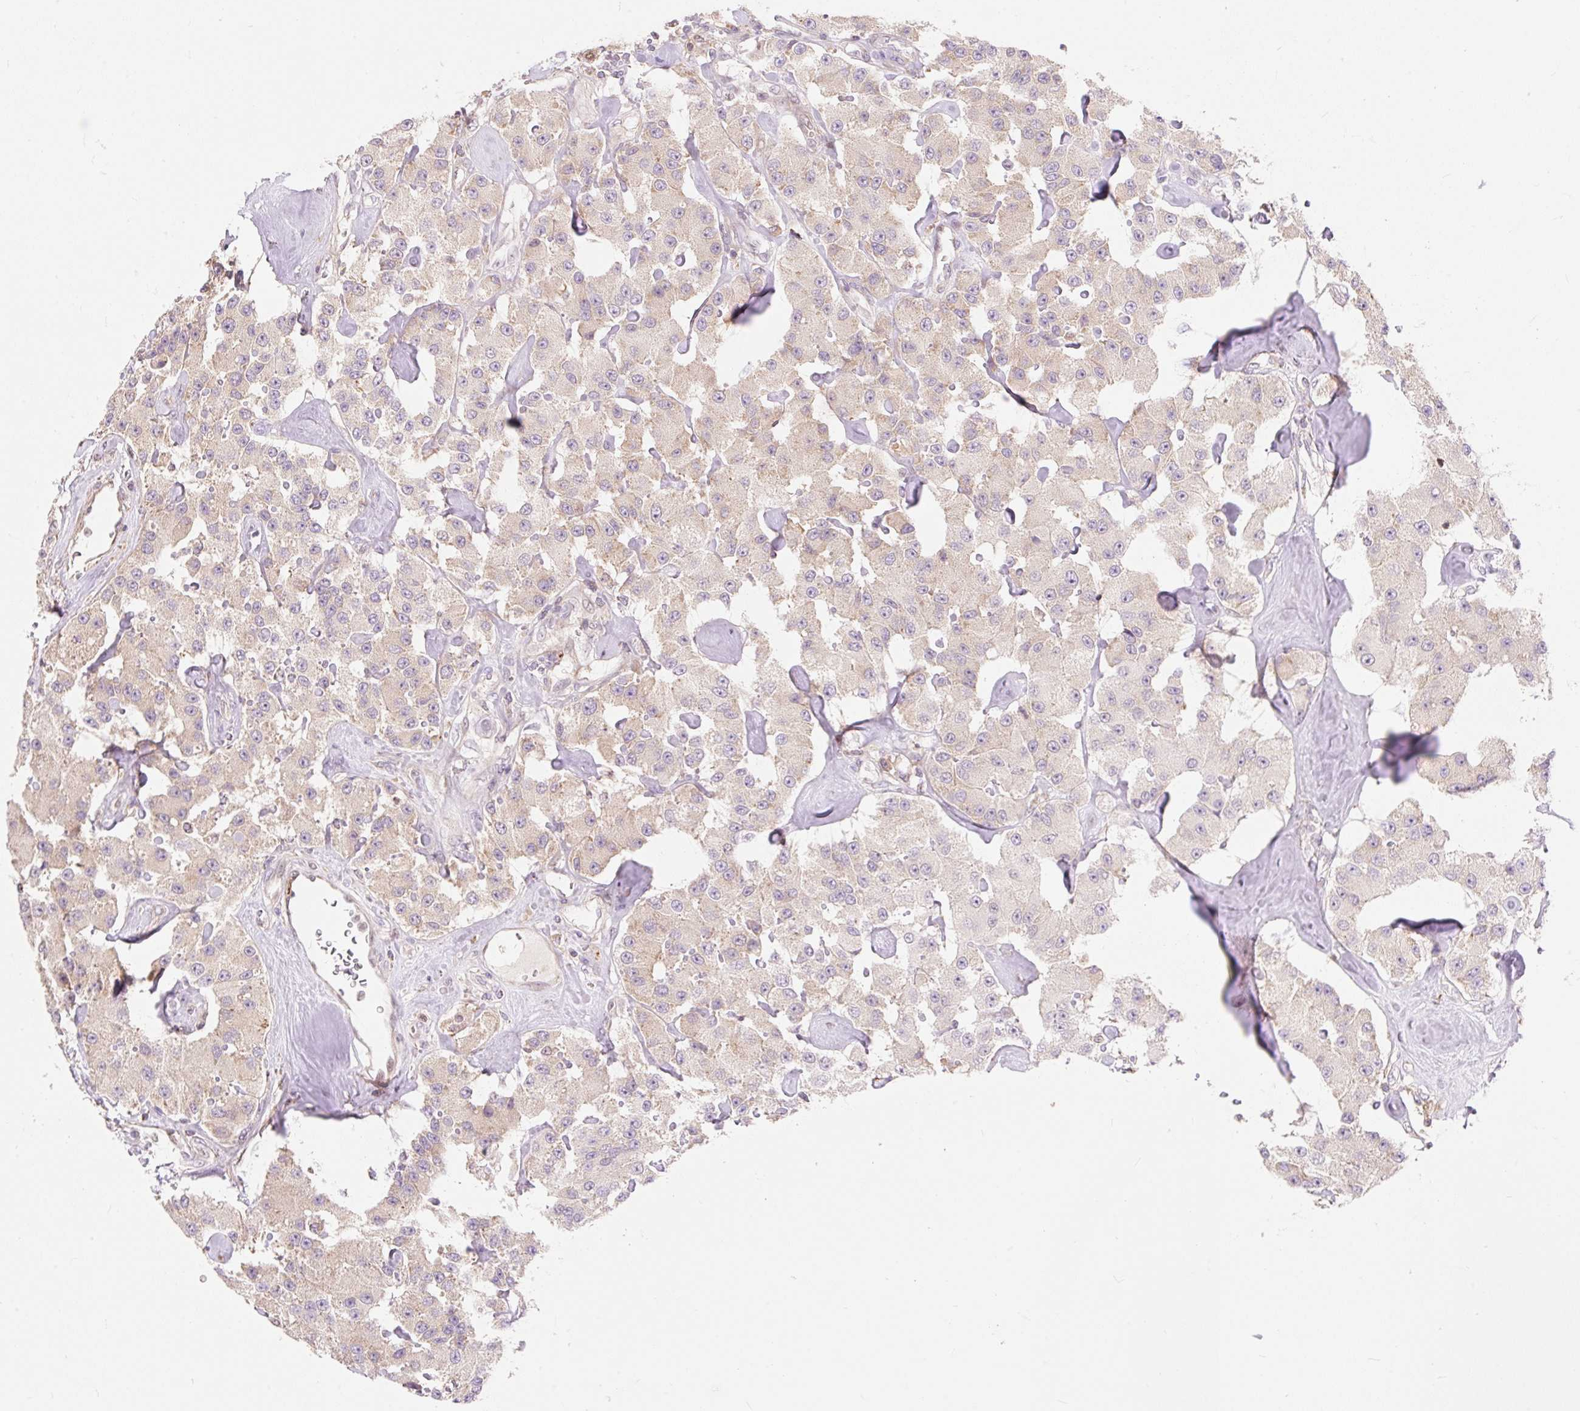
{"staining": {"intensity": "weak", "quantity": "25%-75%", "location": "cytoplasmic/membranous"}, "tissue": "carcinoid", "cell_type": "Tumor cells", "image_type": "cancer", "snomed": [{"axis": "morphology", "description": "Carcinoid, malignant, NOS"}, {"axis": "topography", "description": "Pancreas"}], "caption": "IHC micrograph of carcinoid stained for a protein (brown), which shows low levels of weak cytoplasmic/membranous expression in about 25%-75% of tumor cells.", "gene": "EMC10", "patient": {"sex": "male", "age": 41}}